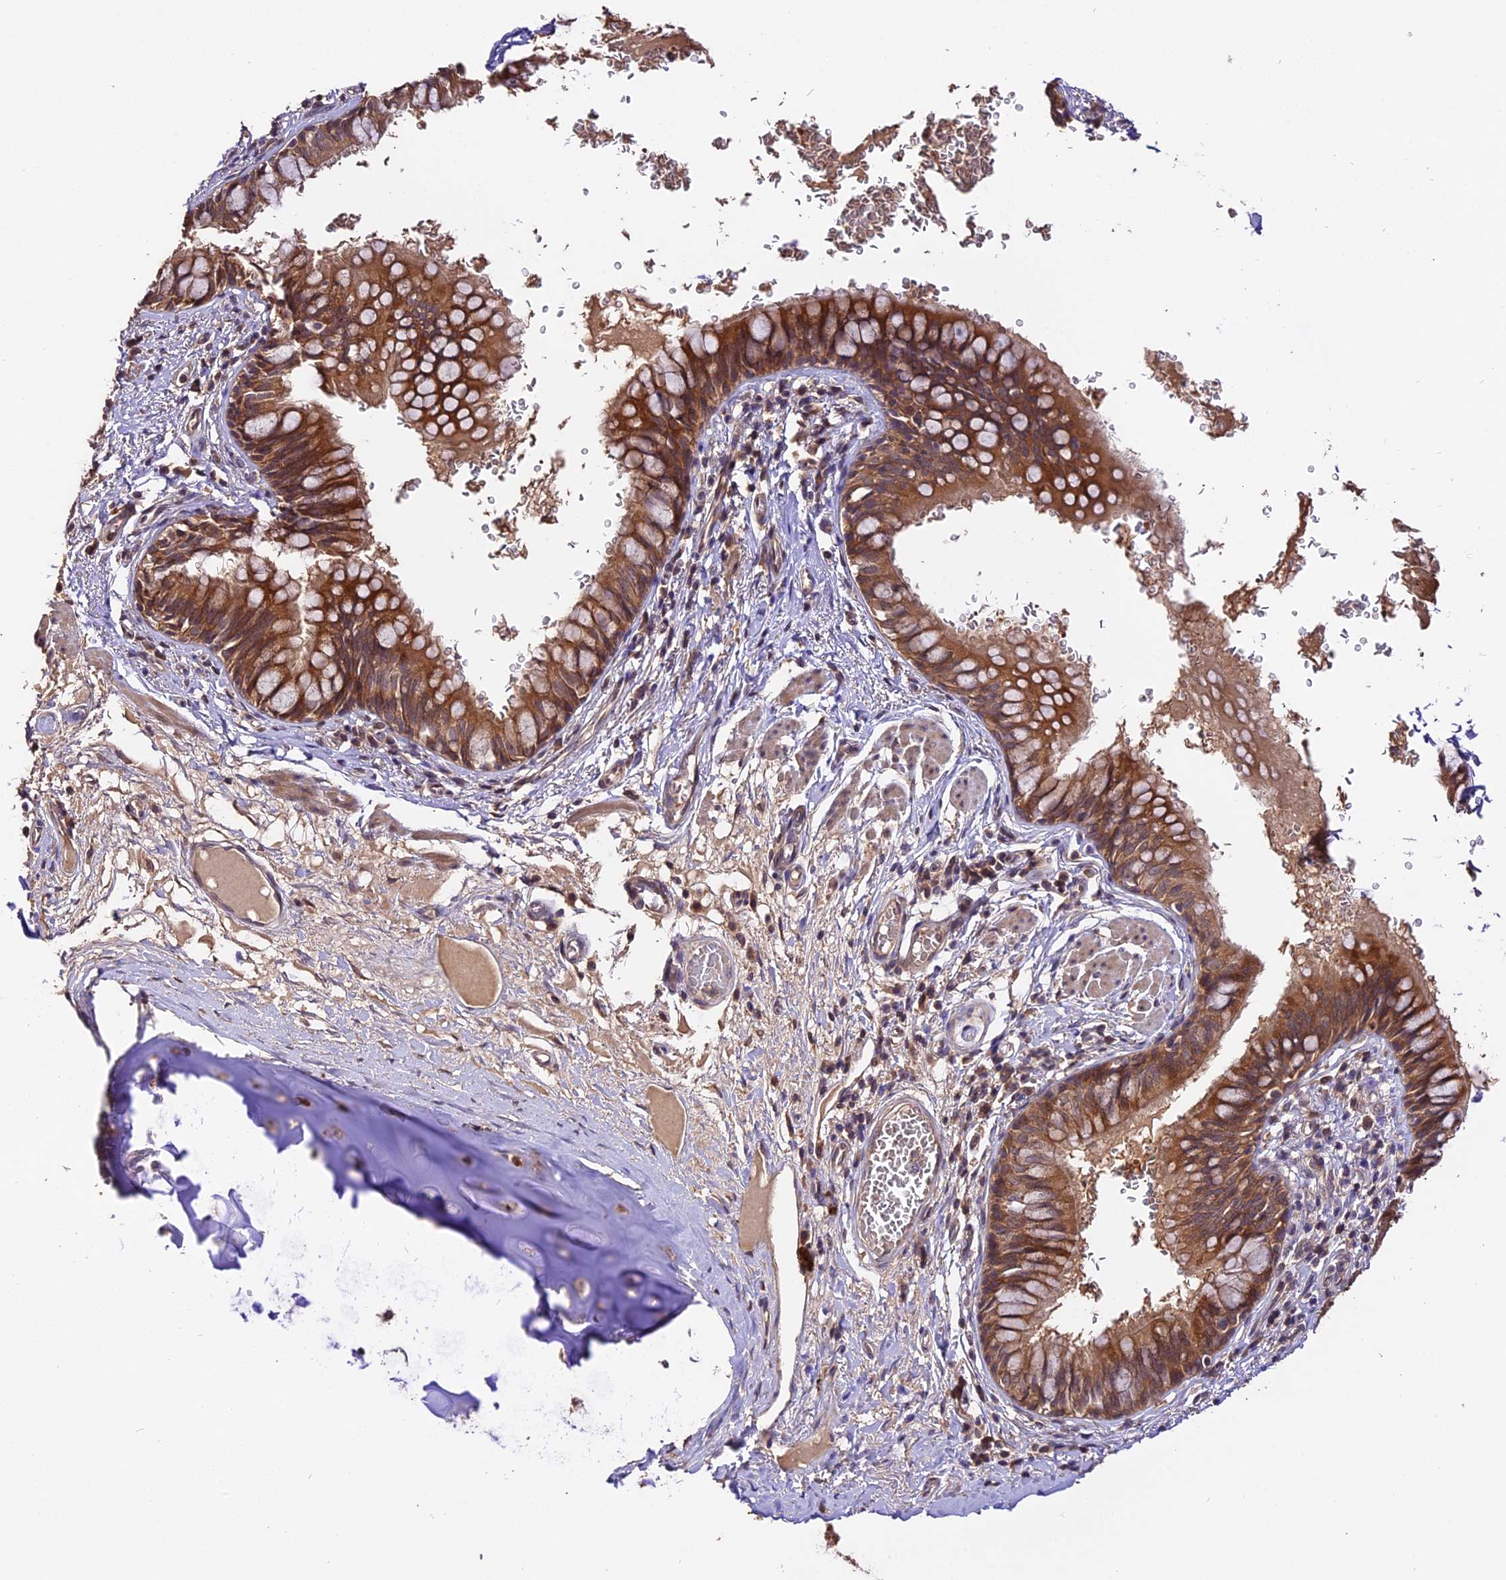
{"staining": {"intensity": "strong", "quantity": ">75%", "location": "cytoplasmic/membranous"}, "tissue": "bronchus", "cell_type": "Respiratory epithelial cells", "image_type": "normal", "snomed": [{"axis": "morphology", "description": "Normal tissue, NOS"}, {"axis": "topography", "description": "Cartilage tissue"}, {"axis": "topography", "description": "Bronchus"}], "caption": "Immunohistochemistry (IHC) of benign human bronchus reveals high levels of strong cytoplasmic/membranous positivity in about >75% of respiratory epithelial cells.", "gene": "TRMT1", "patient": {"sex": "female", "age": 36}}